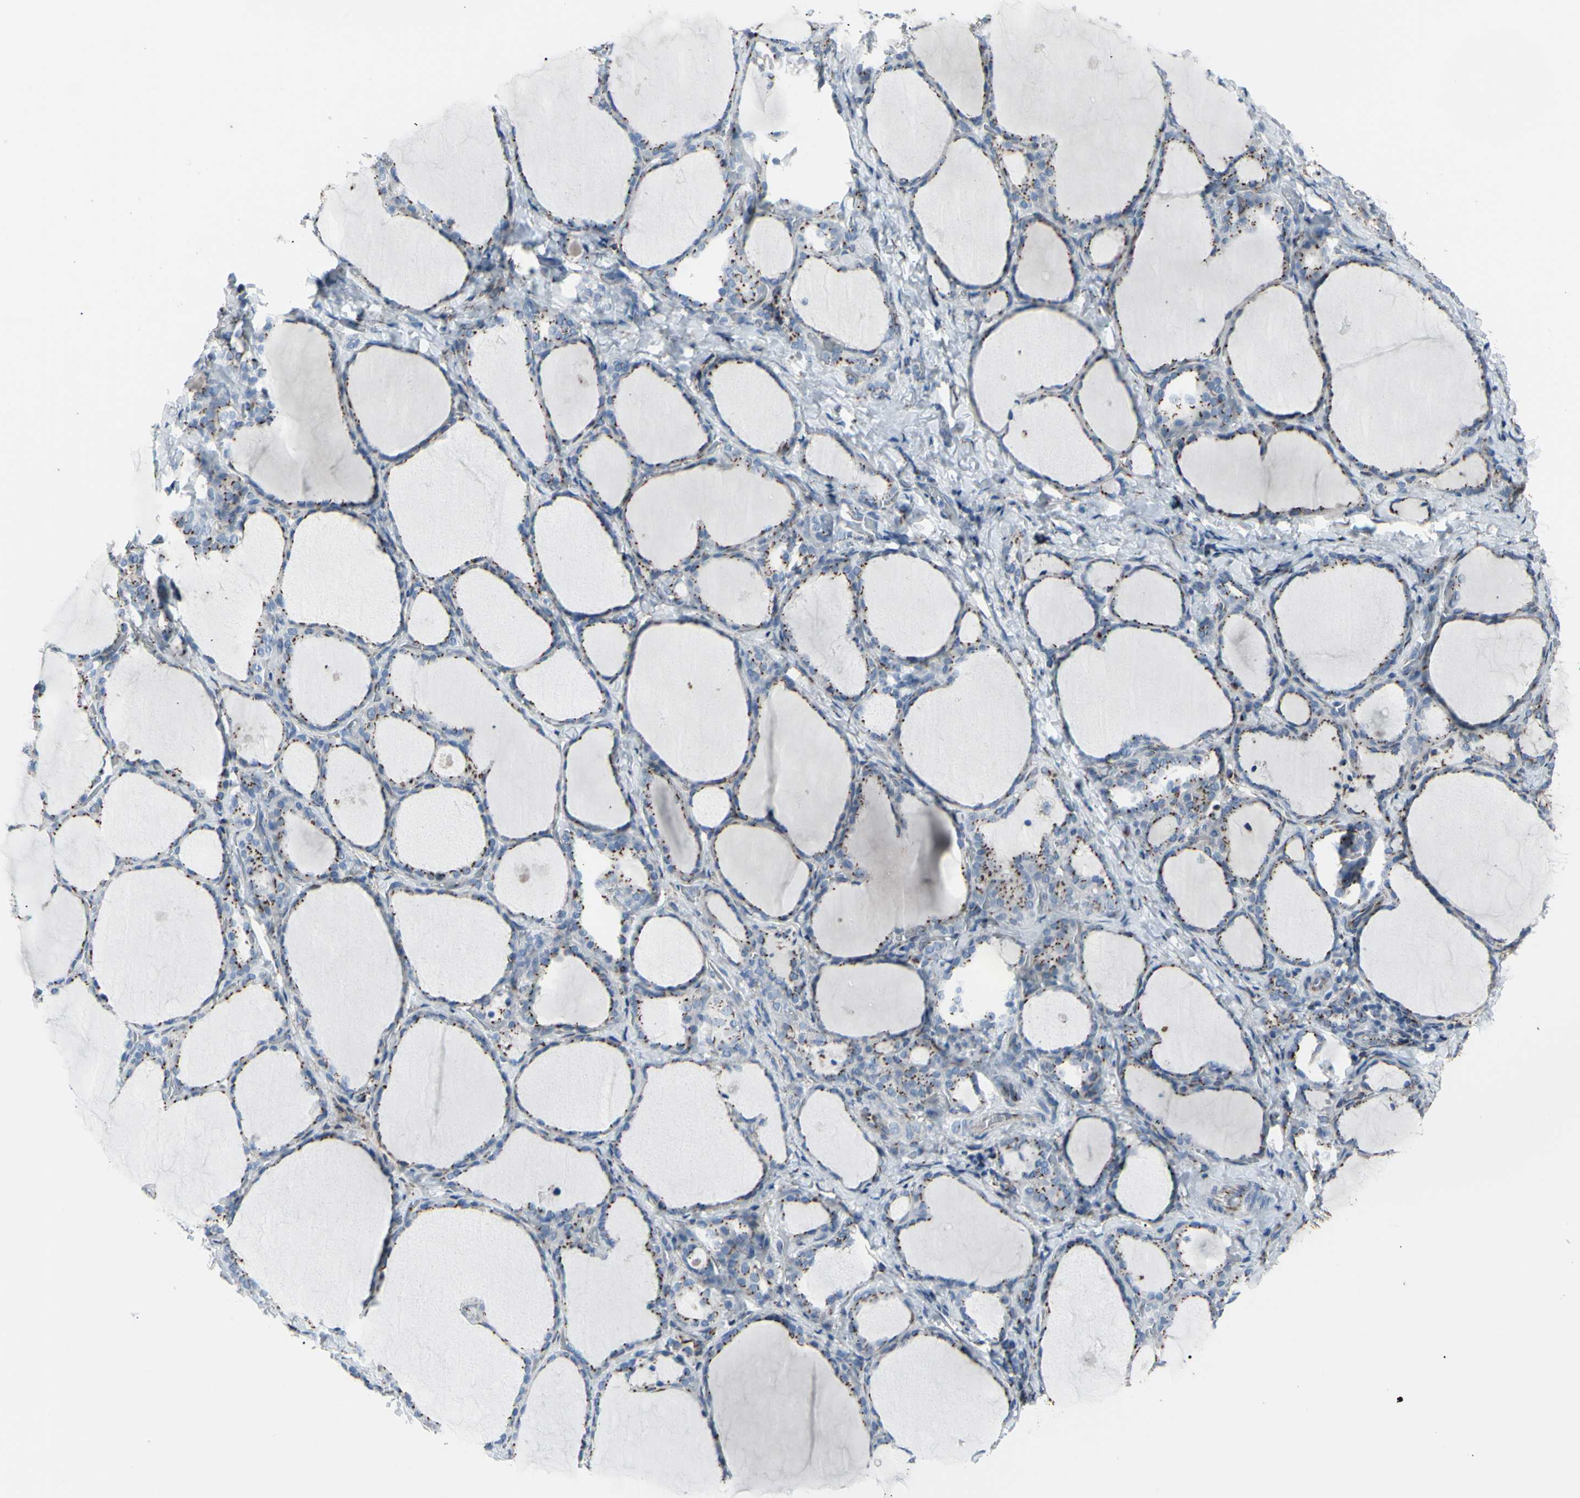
{"staining": {"intensity": "moderate", "quantity": ">75%", "location": "cytoplasmic/membranous"}, "tissue": "thyroid gland", "cell_type": "Glandular cells", "image_type": "normal", "snomed": [{"axis": "morphology", "description": "Normal tissue, NOS"}, {"axis": "morphology", "description": "Papillary adenocarcinoma, NOS"}, {"axis": "topography", "description": "Thyroid gland"}], "caption": "Brown immunohistochemical staining in normal thyroid gland displays moderate cytoplasmic/membranous staining in about >75% of glandular cells.", "gene": "GLG1", "patient": {"sex": "female", "age": 30}}